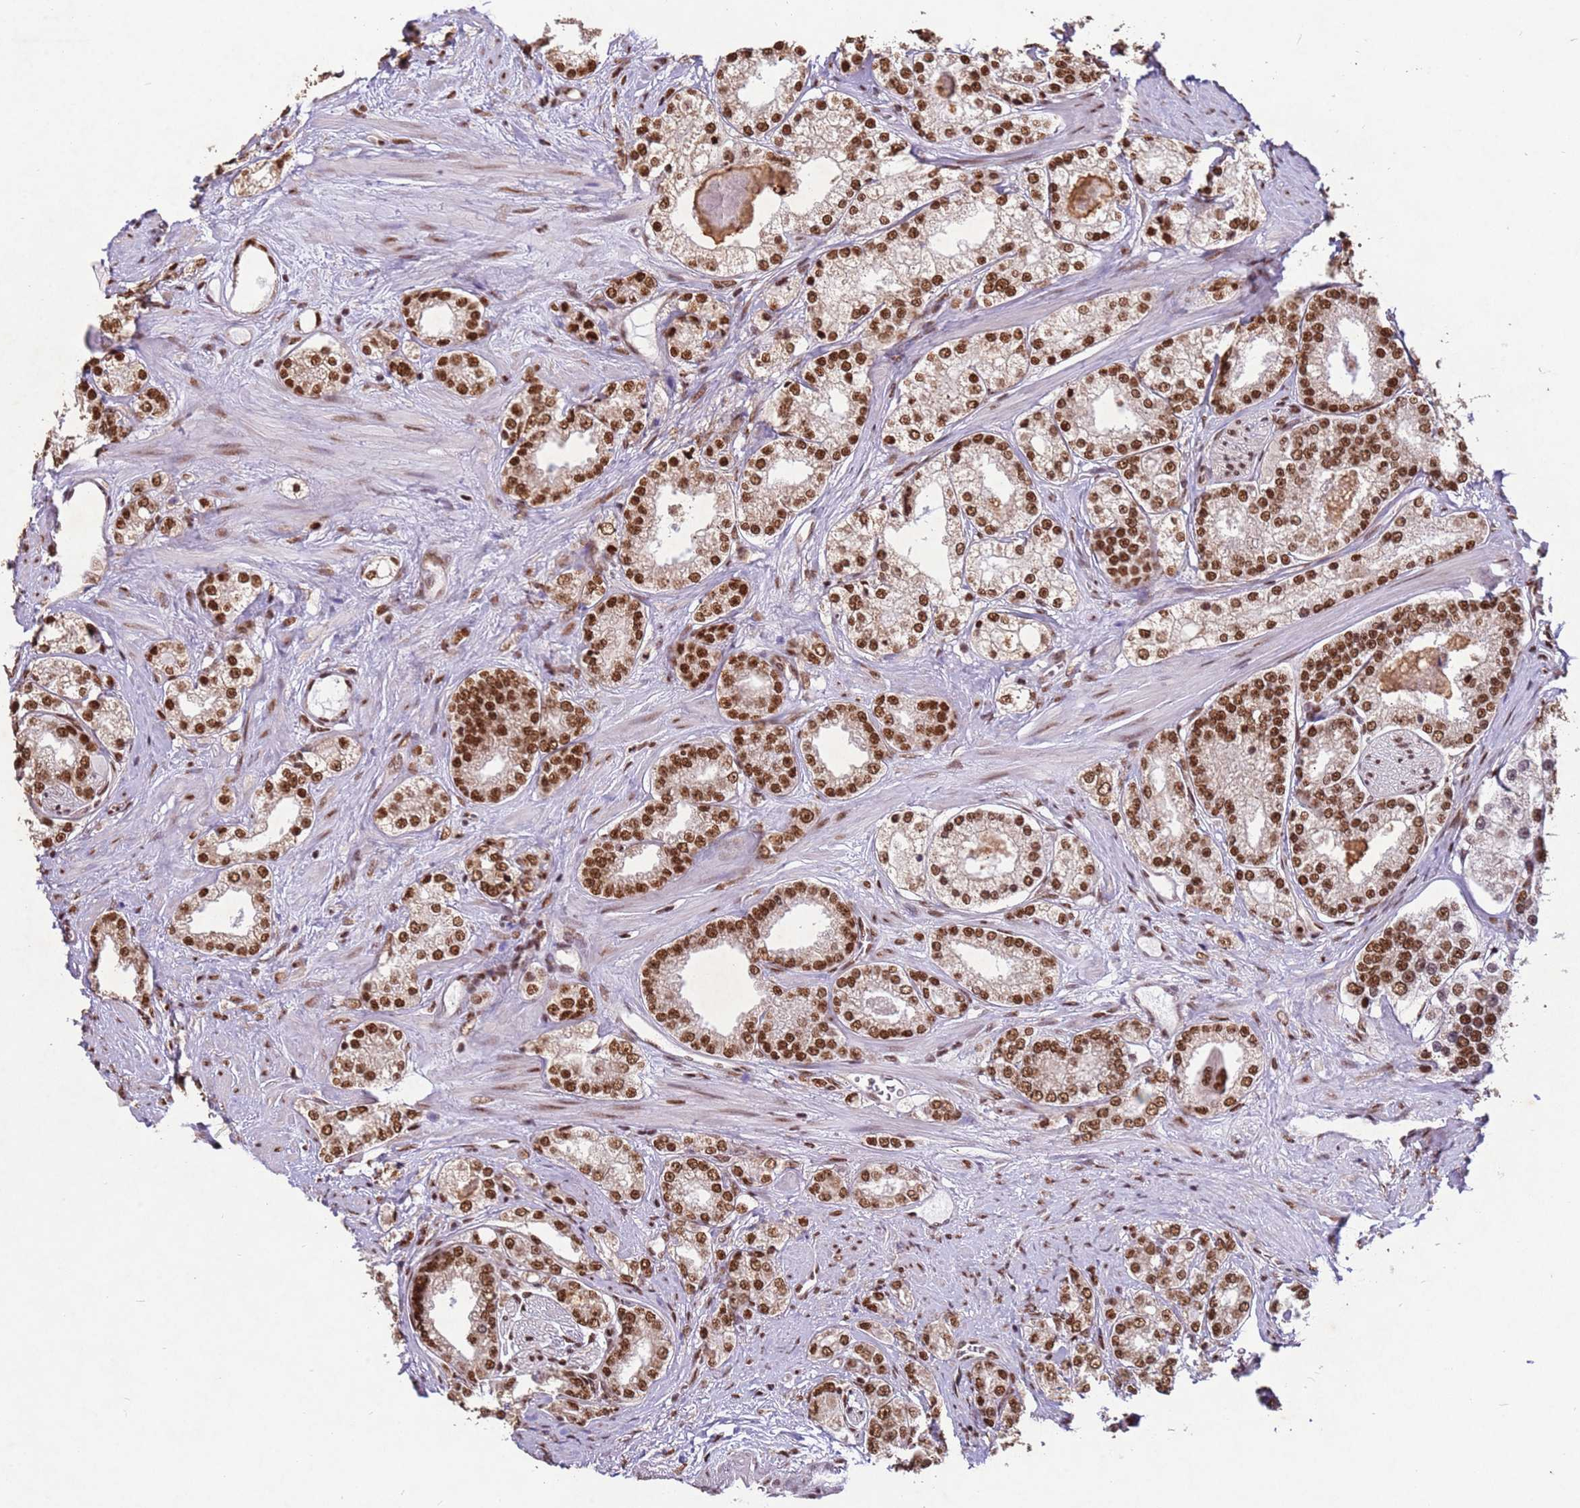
{"staining": {"intensity": "strong", "quantity": ">75%", "location": "nuclear"}, "tissue": "prostate cancer", "cell_type": "Tumor cells", "image_type": "cancer", "snomed": [{"axis": "morphology", "description": "Normal tissue, NOS"}, {"axis": "morphology", "description": "Adenocarcinoma, High grade"}, {"axis": "topography", "description": "Prostate"}], "caption": "A brown stain highlights strong nuclear staining of a protein in human prostate cancer (adenocarcinoma (high-grade)) tumor cells.", "gene": "ESF1", "patient": {"sex": "male", "age": 83}}